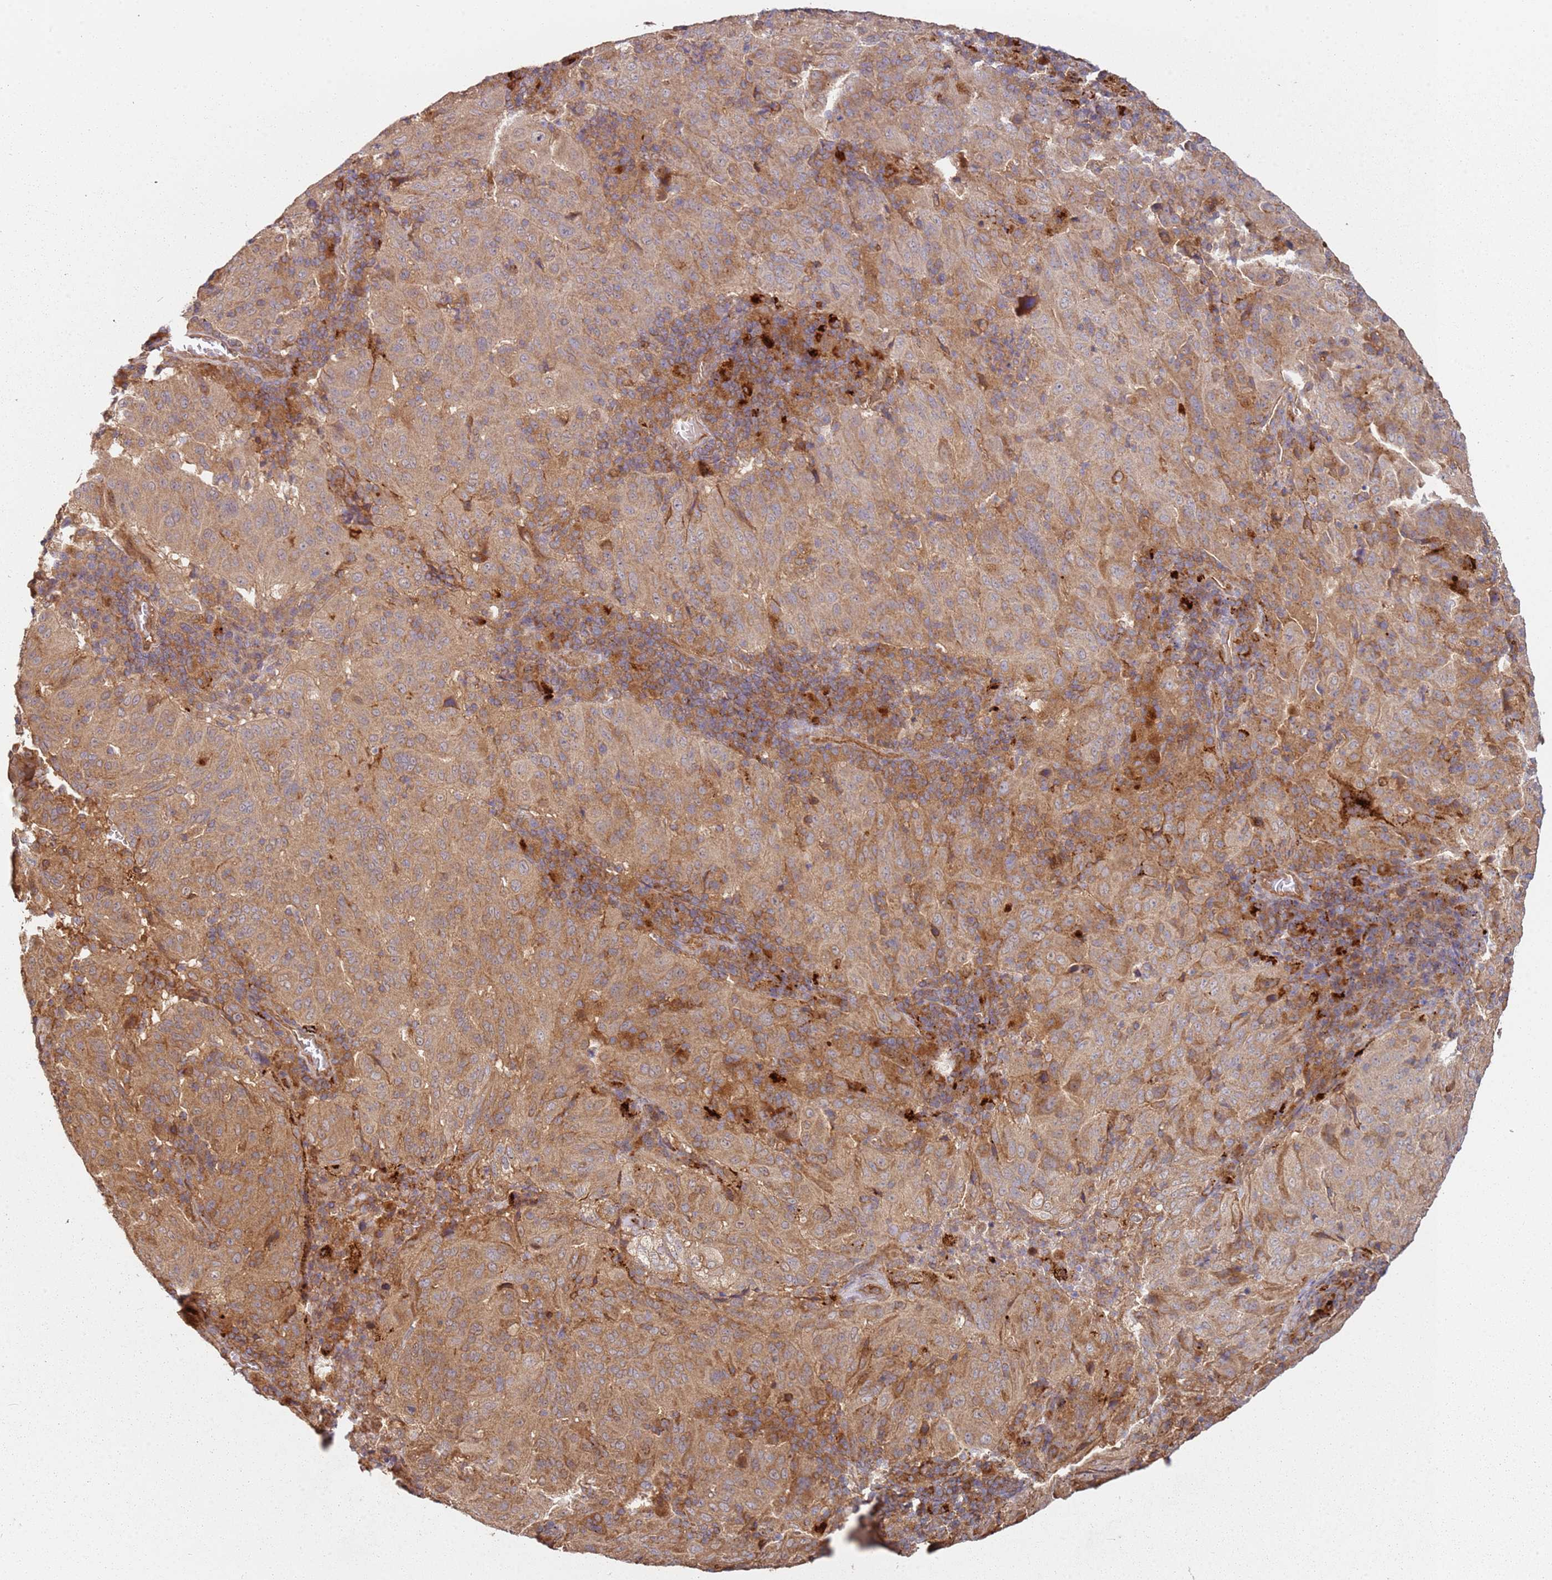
{"staining": {"intensity": "moderate", "quantity": ">75%", "location": "cytoplasmic/membranous"}, "tissue": "pancreatic cancer", "cell_type": "Tumor cells", "image_type": "cancer", "snomed": [{"axis": "morphology", "description": "Adenocarcinoma, NOS"}, {"axis": "topography", "description": "Pancreas"}], "caption": "Protein staining by immunohistochemistry (IHC) exhibits moderate cytoplasmic/membranous positivity in about >75% of tumor cells in pancreatic cancer (adenocarcinoma). The protein of interest is stained brown, and the nuclei are stained in blue (DAB (3,3'-diaminobenzidine) IHC with brightfield microscopy, high magnification).", "gene": "SCGB2B2", "patient": {"sex": "male", "age": 63}}